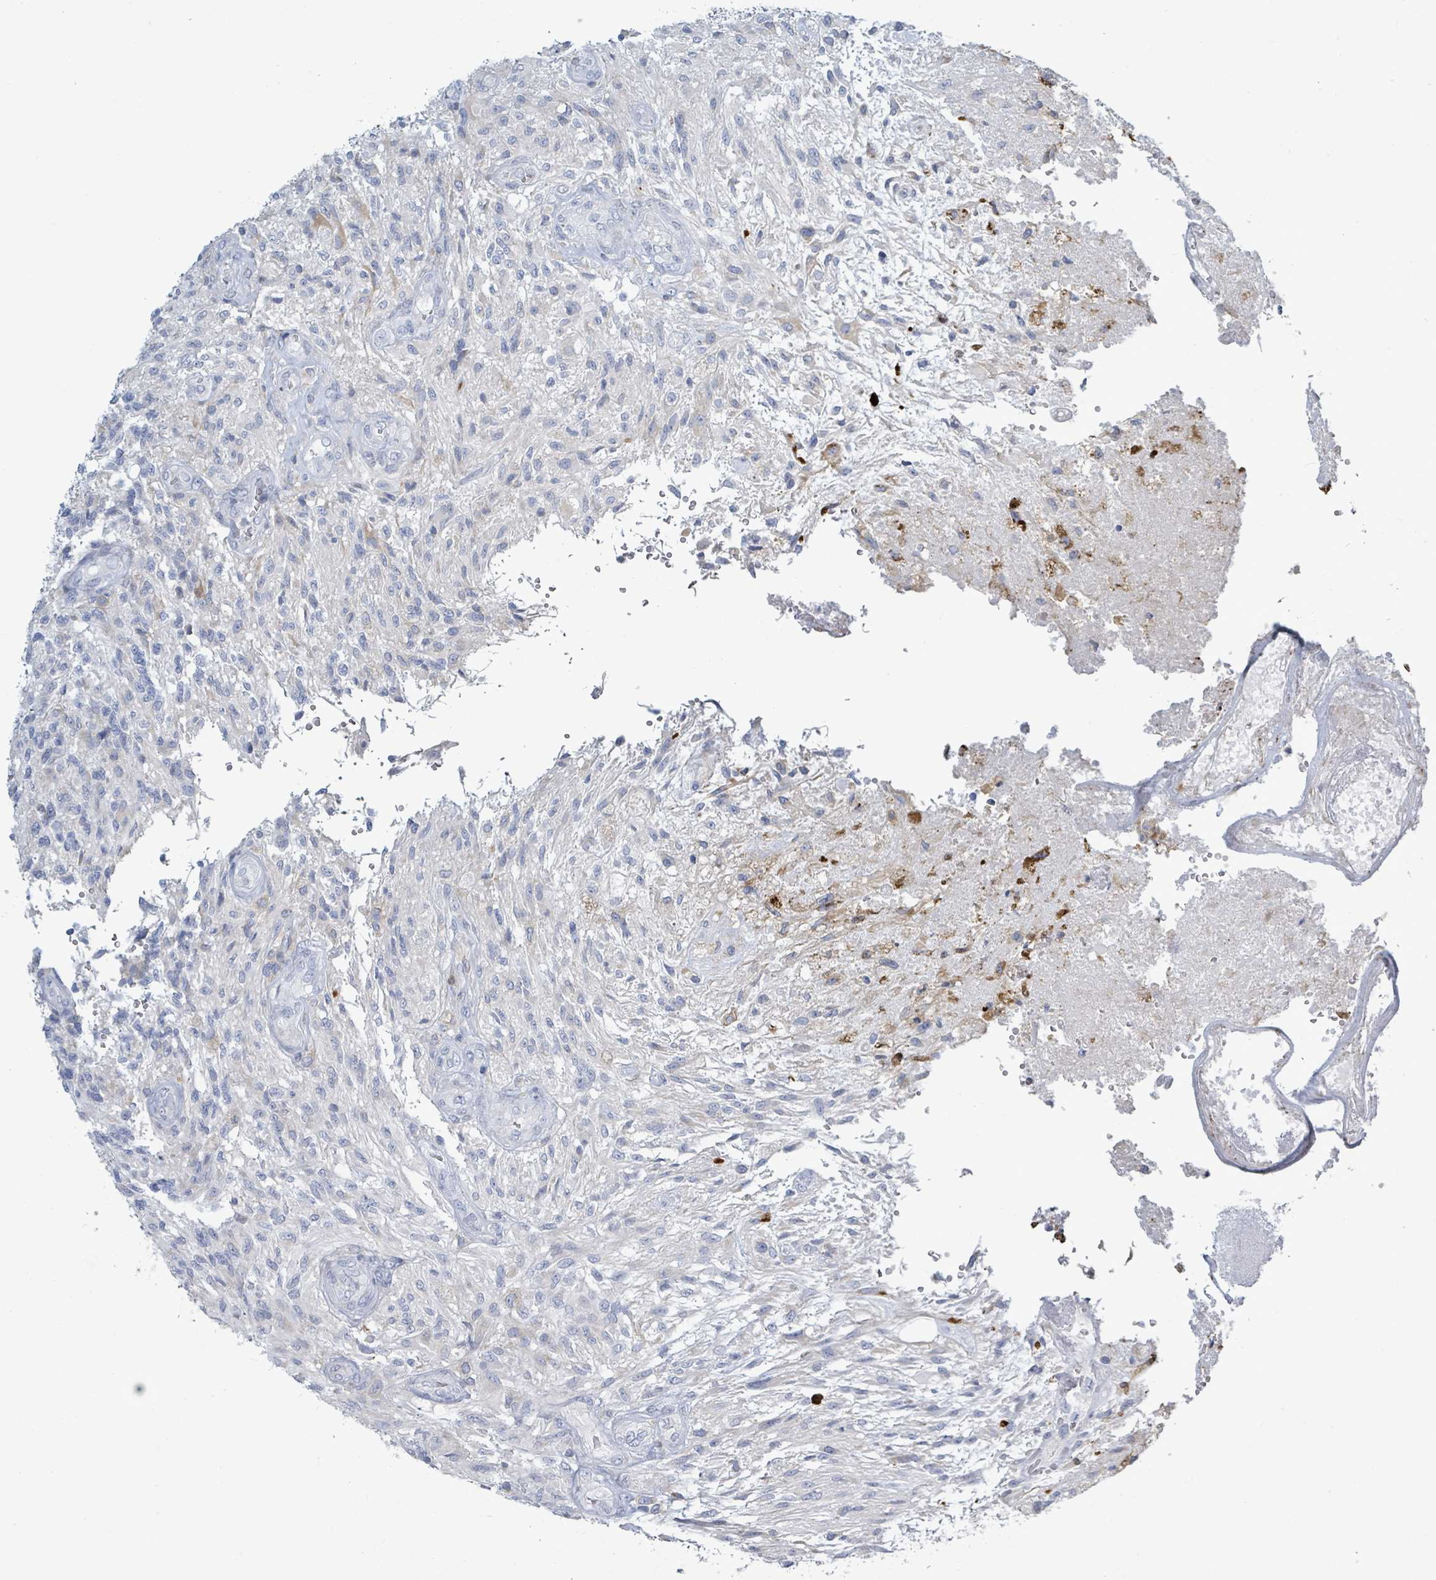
{"staining": {"intensity": "negative", "quantity": "none", "location": "none"}, "tissue": "glioma", "cell_type": "Tumor cells", "image_type": "cancer", "snomed": [{"axis": "morphology", "description": "Glioma, malignant, High grade"}, {"axis": "topography", "description": "Brain"}], "caption": "The histopathology image reveals no significant positivity in tumor cells of malignant glioma (high-grade).", "gene": "SIRPB1", "patient": {"sex": "male", "age": 56}}